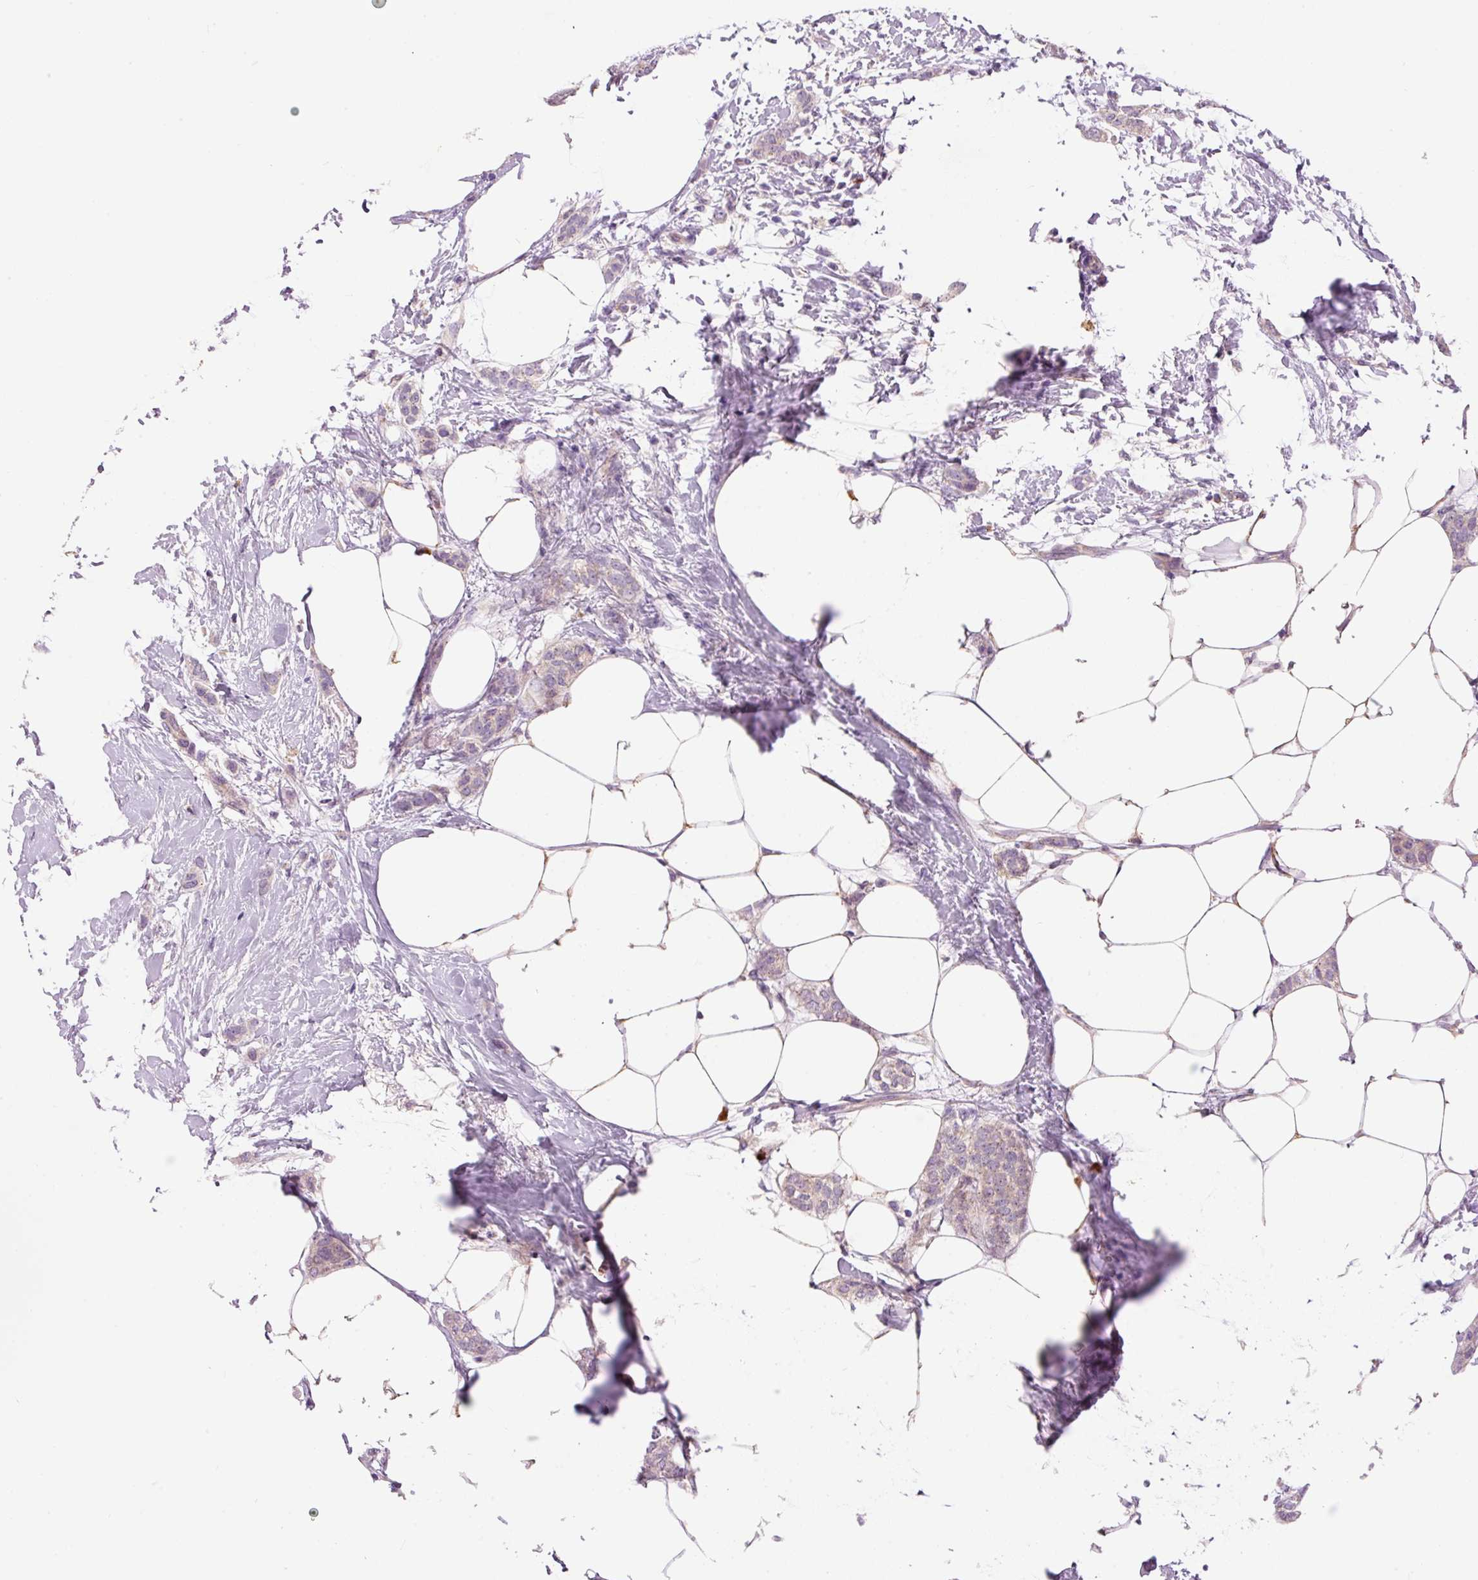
{"staining": {"intensity": "weak", "quantity": "<25%", "location": "cytoplasmic/membranous"}, "tissue": "breast cancer", "cell_type": "Tumor cells", "image_type": "cancer", "snomed": [{"axis": "morphology", "description": "Duct carcinoma"}, {"axis": "topography", "description": "Breast"}], "caption": "DAB (3,3'-diaminobenzidine) immunohistochemical staining of human breast cancer (intraductal carcinoma) reveals no significant expression in tumor cells.", "gene": "PNPLA5", "patient": {"sex": "female", "age": 72}}